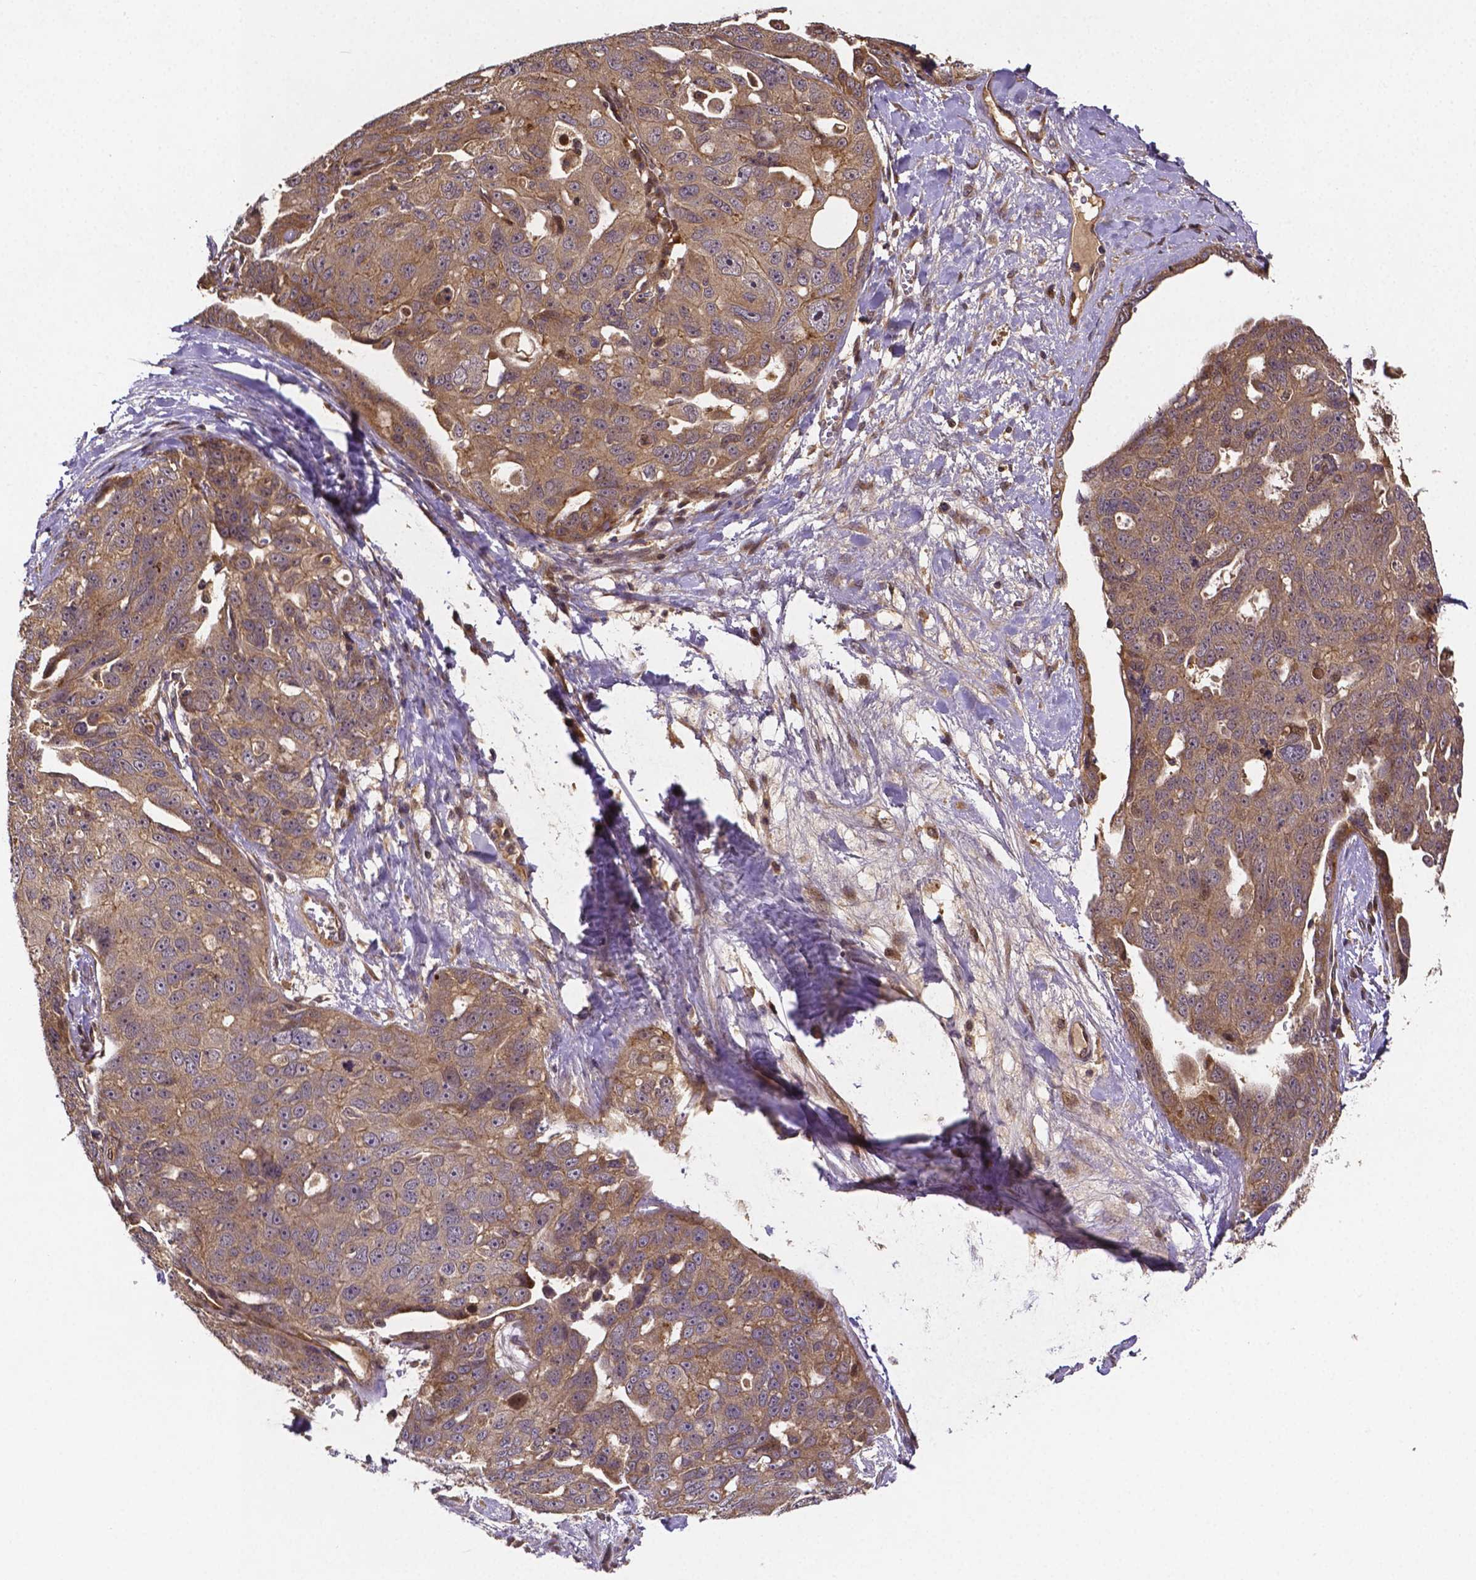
{"staining": {"intensity": "moderate", "quantity": ">75%", "location": "cytoplasmic/membranous"}, "tissue": "ovarian cancer", "cell_type": "Tumor cells", "image_type": "cancer", "snomed": [{"axis": "morphology", "description": "Carcinoma, endometroid"}, {"axis": "topography", "description": "Ovary"}], "caption": "Immunohistochemistry (IHC) micrograph of endometroid carcinoma (ovarian) stained for a protein (brown), which shows medium levels of moderate cytoplasmic/membranous expression in about >75% of tumor cells.", "gene": "RNF123", "patient": {"sex": "female", "age": 70}}